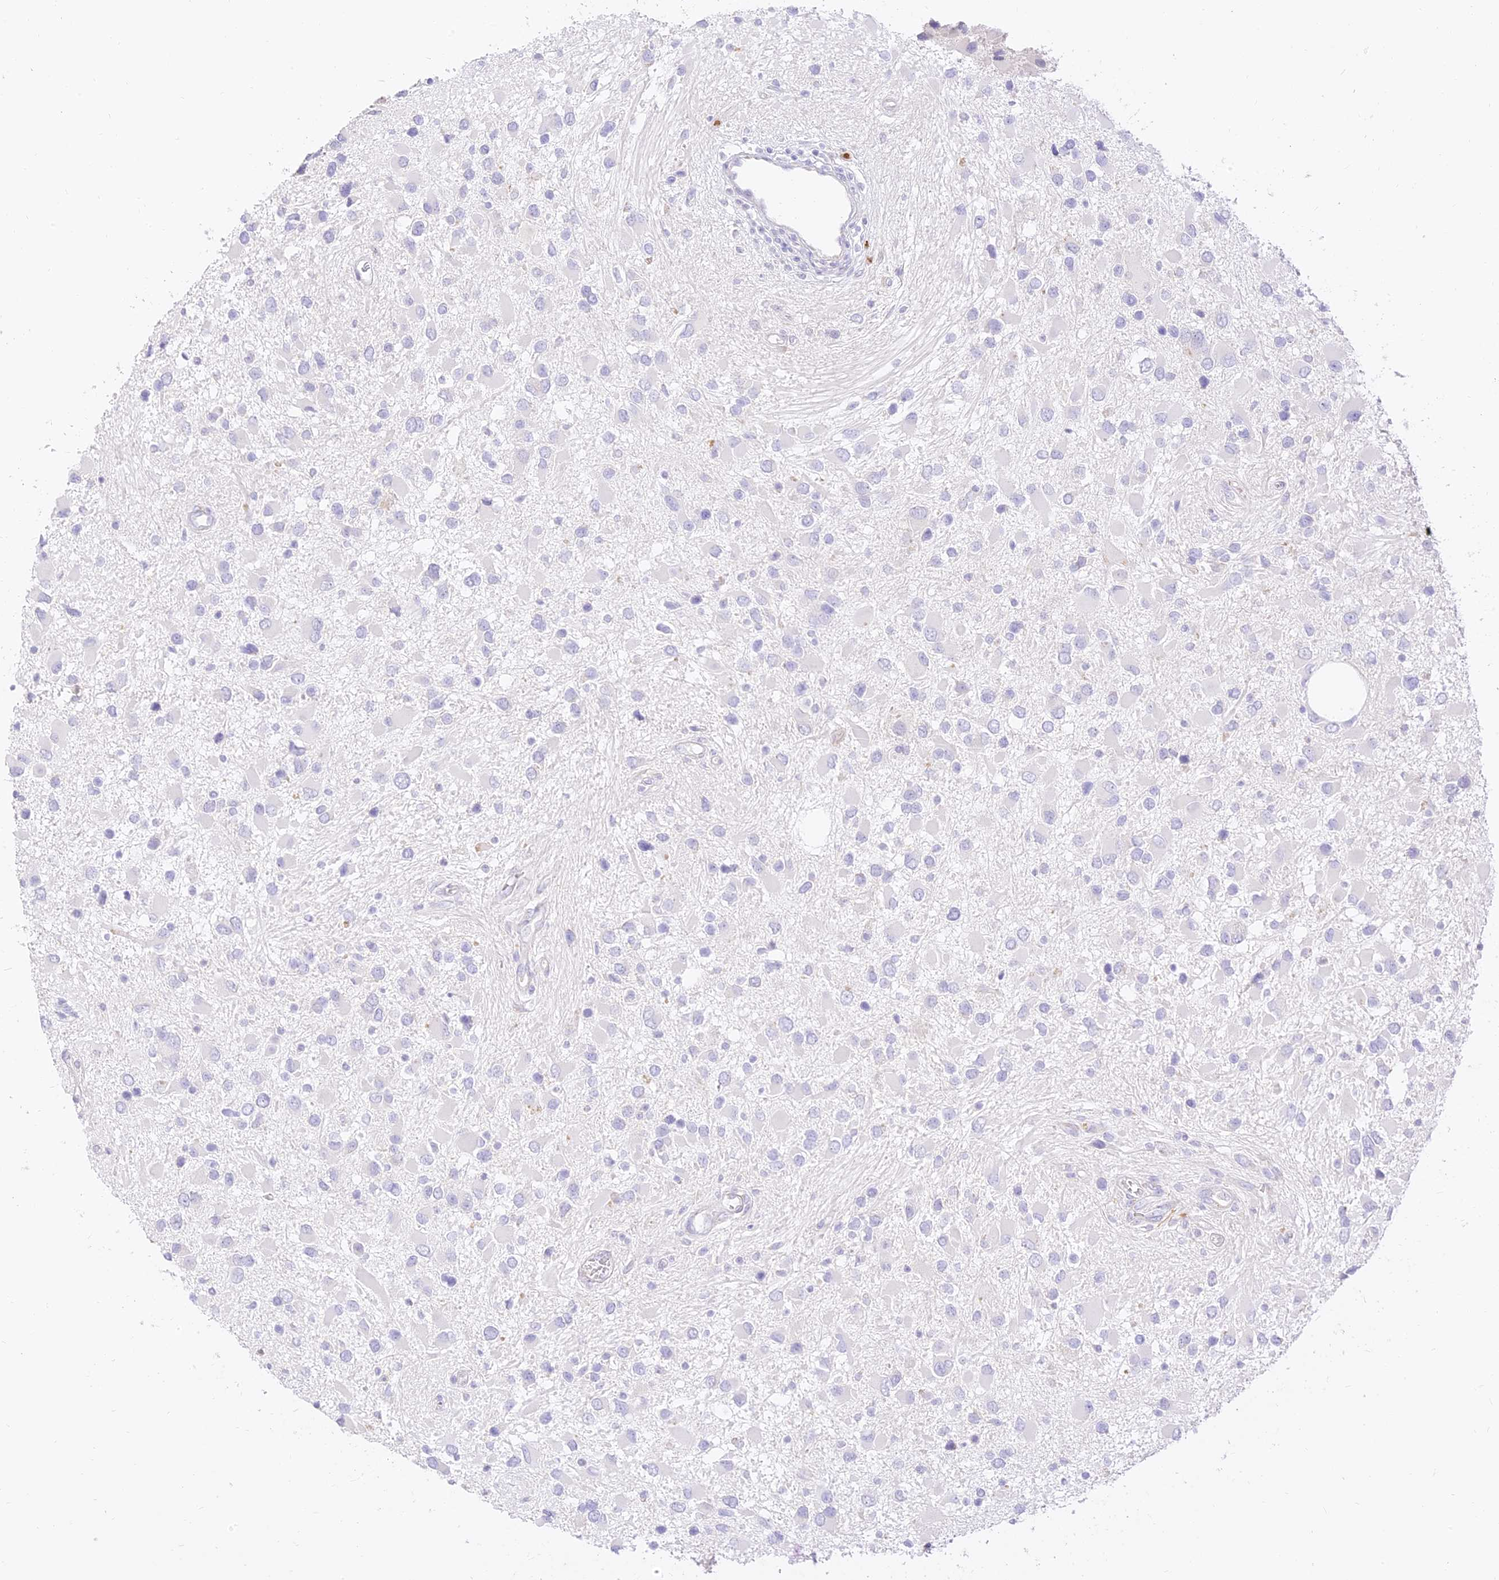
{"staining": {"intensity": "negative", "quantity": "none", "location": "none"}, "tissue": "glioma", "cell_type": "Tumor cells", "image_type": "cancer", "snomed": [{"axis": "morphology", "description": "Glioma, malignant, High grade"}, {"axis": "topography", "description": "Brain"}], "caption": "Glioma was stained to show a protein in brown. There is no significant positivity in tumor cells. (Stains: DAB (3,3'-diaminobenzidine) IHC with hematoxylin counter stain, Microscopy: brightfield microscopy at high magnification).", "gene": "SEC13", "patient": {"sex": "male", "age": 53}}